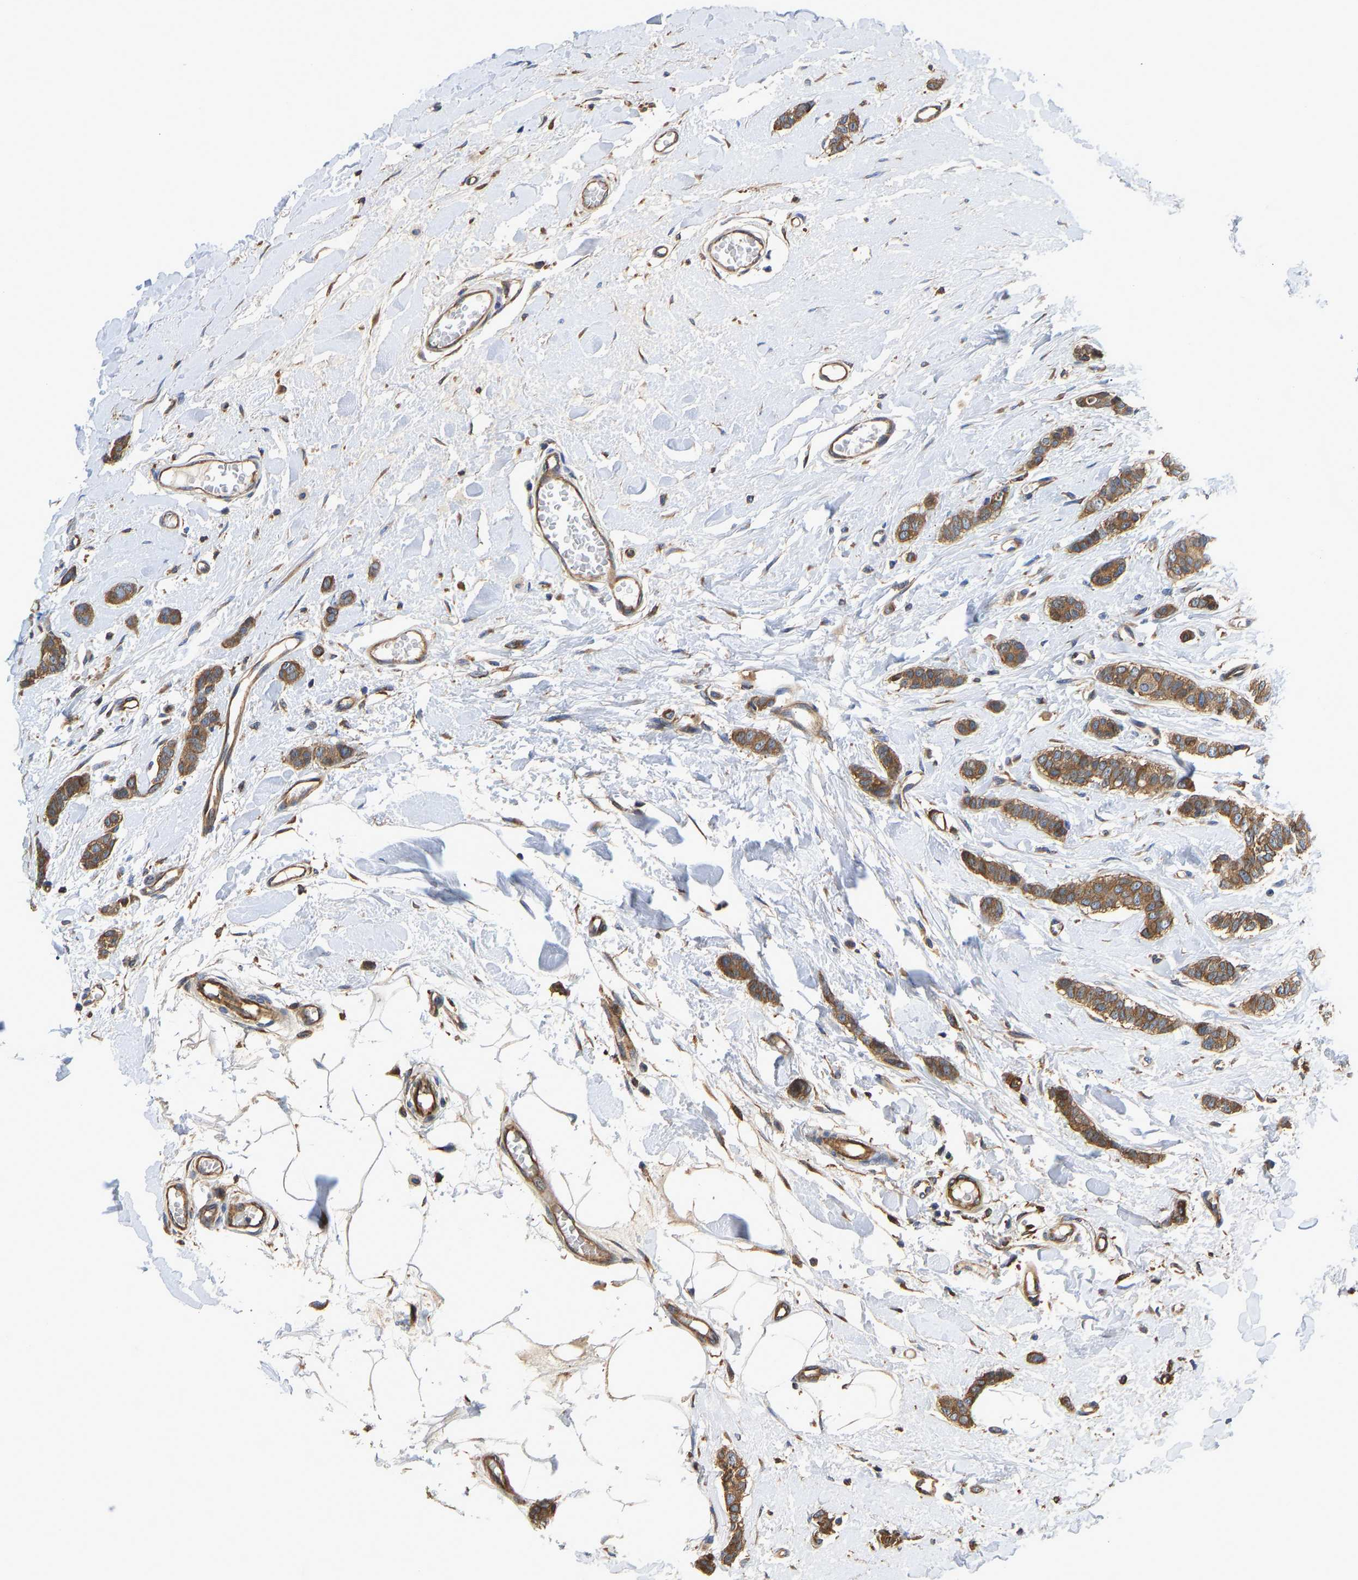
{"staining": {"intensity": "strong", "quantity": ">75%", "location": "cytoplasmic/membranous"}, "tissue": "breast cancer", "cell_type": "Tumor cells", "image_type": "cancer", "snomed": [{"axis": "morphology", "description": "Lobular carcinoma"}, {"axis": "topography", "description": "Skin"}, {"axis": "topography", "description": "Breast"}], "caption": "High-magnification brightfield microscopy of breast cancer stained with DAB (3,3'-diaminobenzidine) (brown) and counterstained with hematoxylin (blue). tumor cells exhibit strong cytoplasmic/membranous staining is identified in approximately>75% of cells.", "gene": "FLNB", "patient": {"sex": "female", "age": 46}}